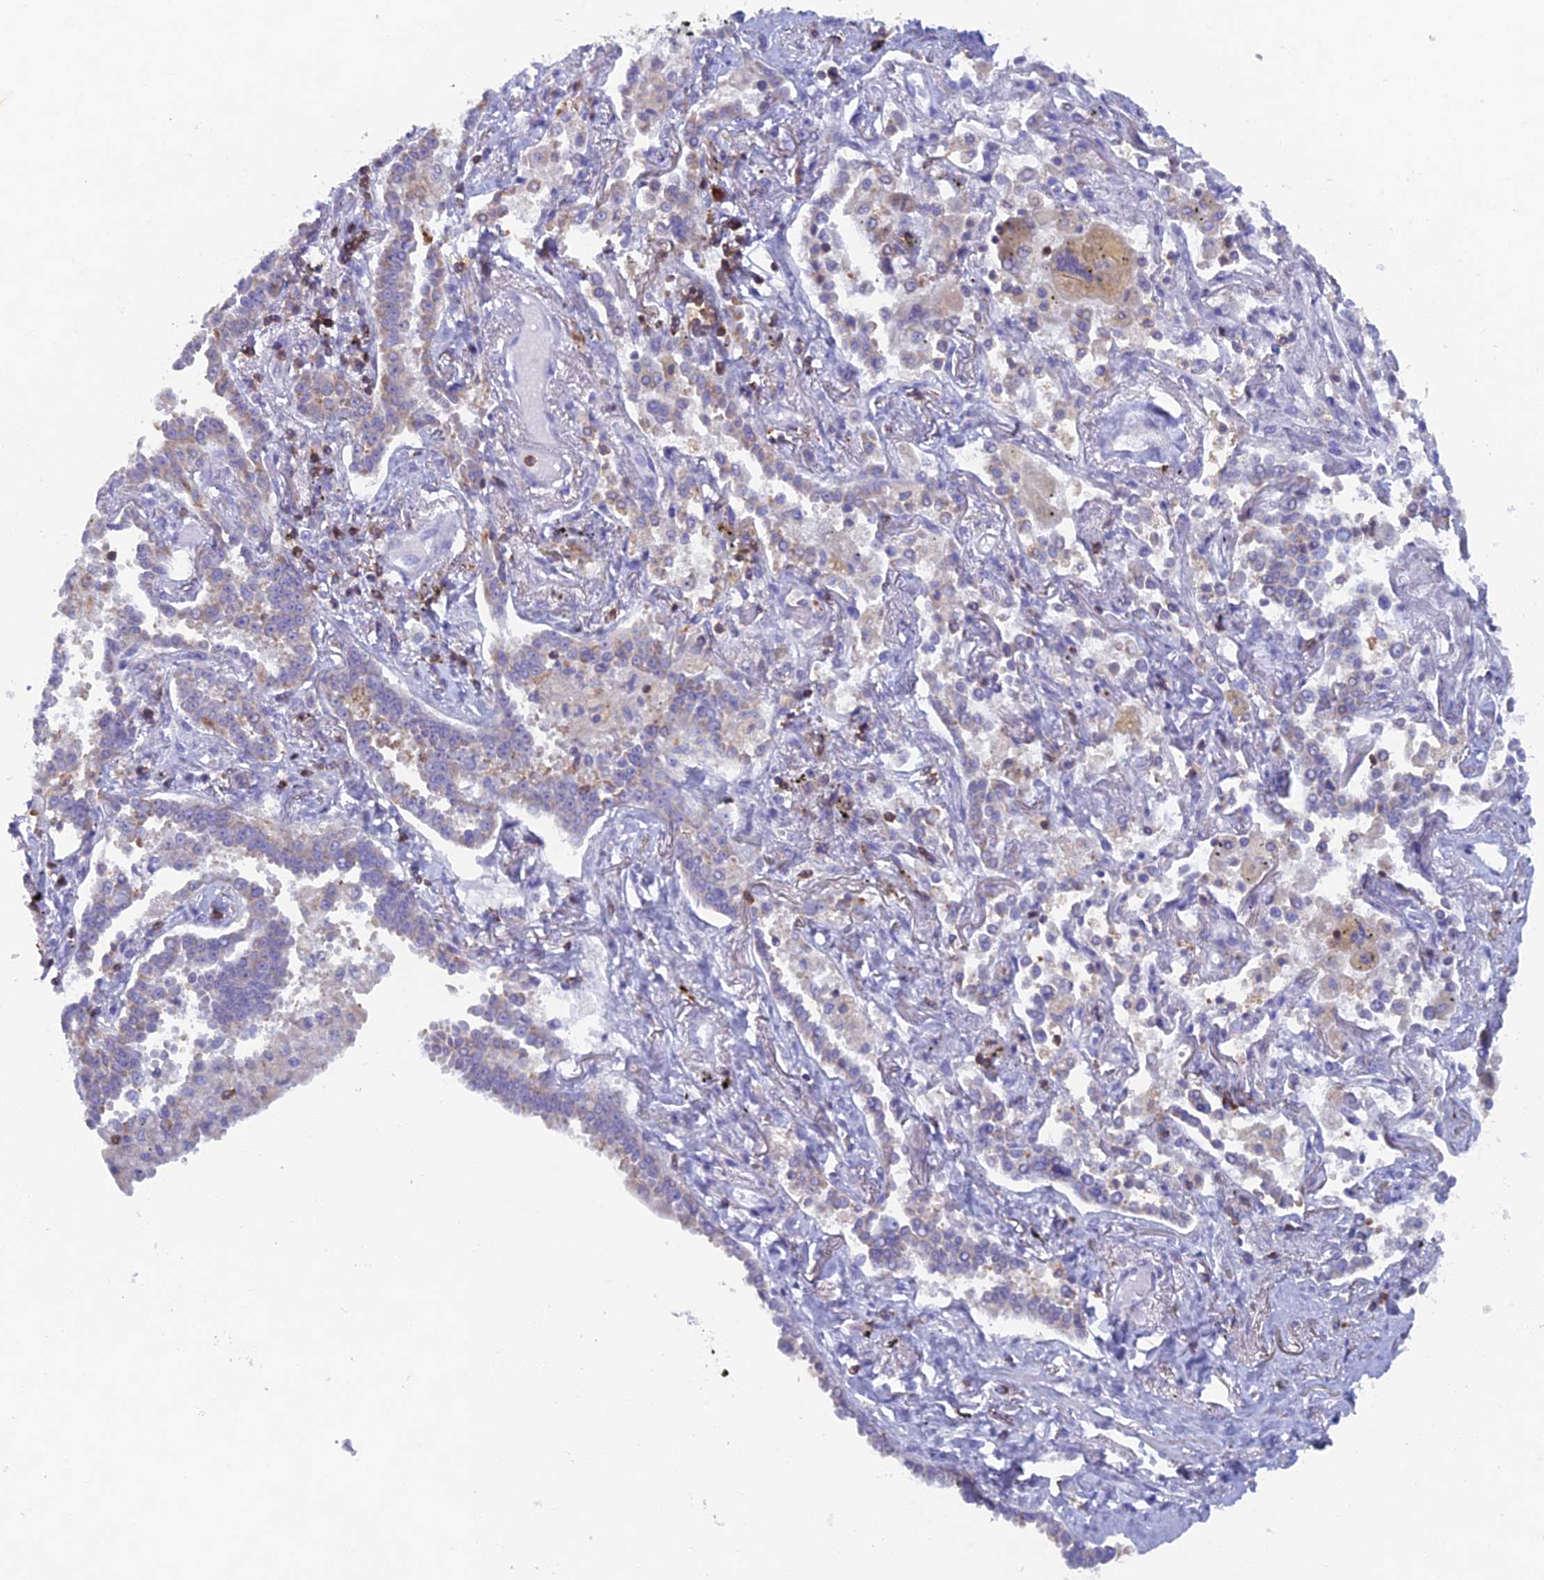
{"staining": {"intensity": "moderate", "quantity": "<25%", "location": "cytoplasmic/membranous"}, "tissue": "lung cancer", "cell_type": "Tumor cells", "image_type": "cancer", "snomed": [{"axis": "morphology", "description": "Adenocarcinoma, NOS"}, {"axis": "topography", "description": "Lung"}], "caption": "Immunohistochemistry micrograph of lung cancer stained for a protein (brown), which exhibits low levels of moderate cytoplasmic/membranous expression in approximately <25% of tumor cells.", "gene": "ABI3BP", "patient": {"sex": "male", "age": 67}}